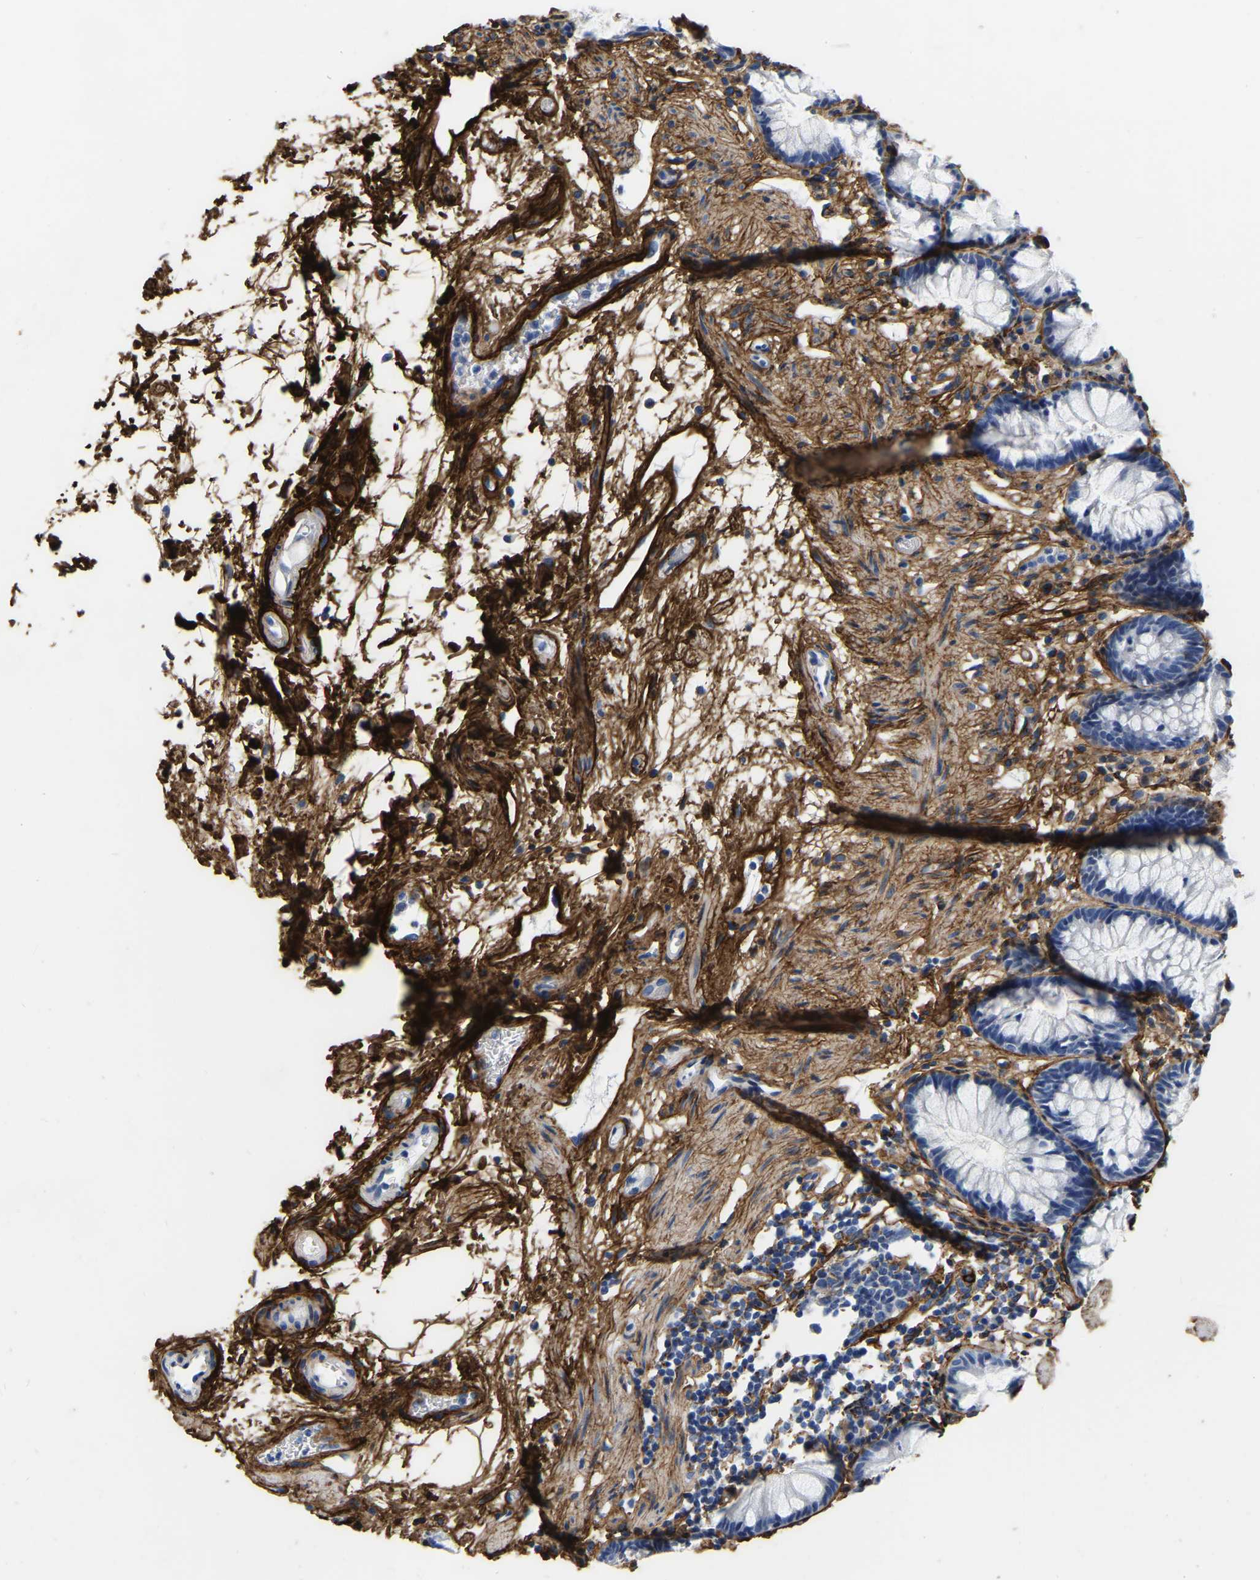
{"staining": {"intensity": "negative", "quantity": "none", "location": "none"}, "tissue": "rectum", "cell_type": "Glandular cells", "image_type": "normal", "snomed": [{"axis": "morphology", "description": "Normal tissue, NOS"}, {"axis": "topography", "description": "Rectum"}], "caption": "An immunohistochemistry histopathology image of benign rectum is shown. There is no staining in glandular cells of rectum. (DAB (3,3'-diaminobenzidine) immunohistochemistry visualized using brightfield microscopy, high magnification).", "gene": "COL6A1", "patient": {"sex": "male", "age": 64}}